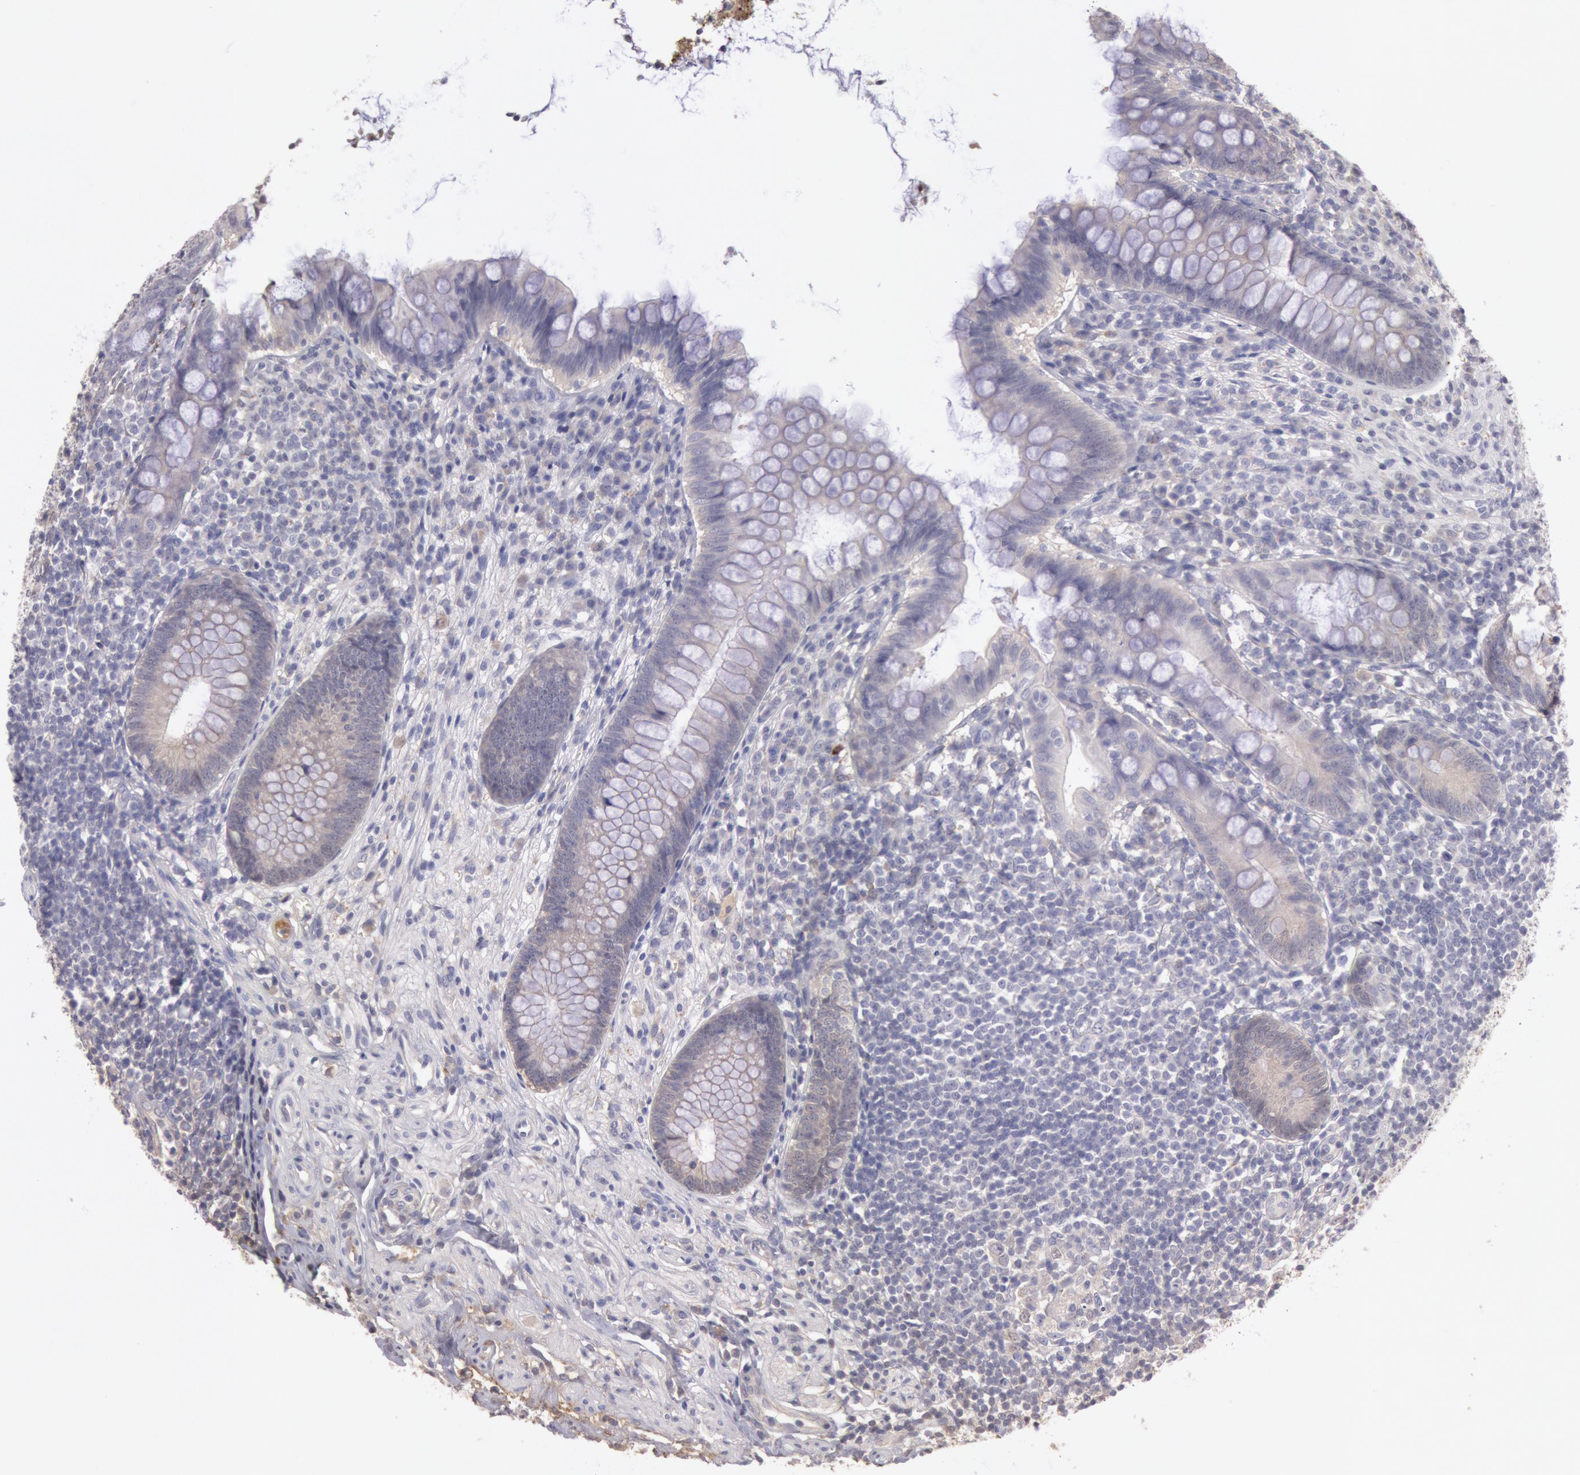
{"staining": {"intensity": "negative", "quantity": "none", "location": "none"}, "tissue": "appendix", "cell_type": "Glandular cells", "image_type": "normal", "snomed": [{"axis": "morphology", "description": "Normal tissue, NOS"}, {"axis": "topography", "description": "Appendix"}], "caption": "This is an immunohistochemistry (IHC) micrograph of unremarkable appendix. There is no expression in glandular cells.", "gene": "C1R", "patient": {"sex": "female", "age": 66}}